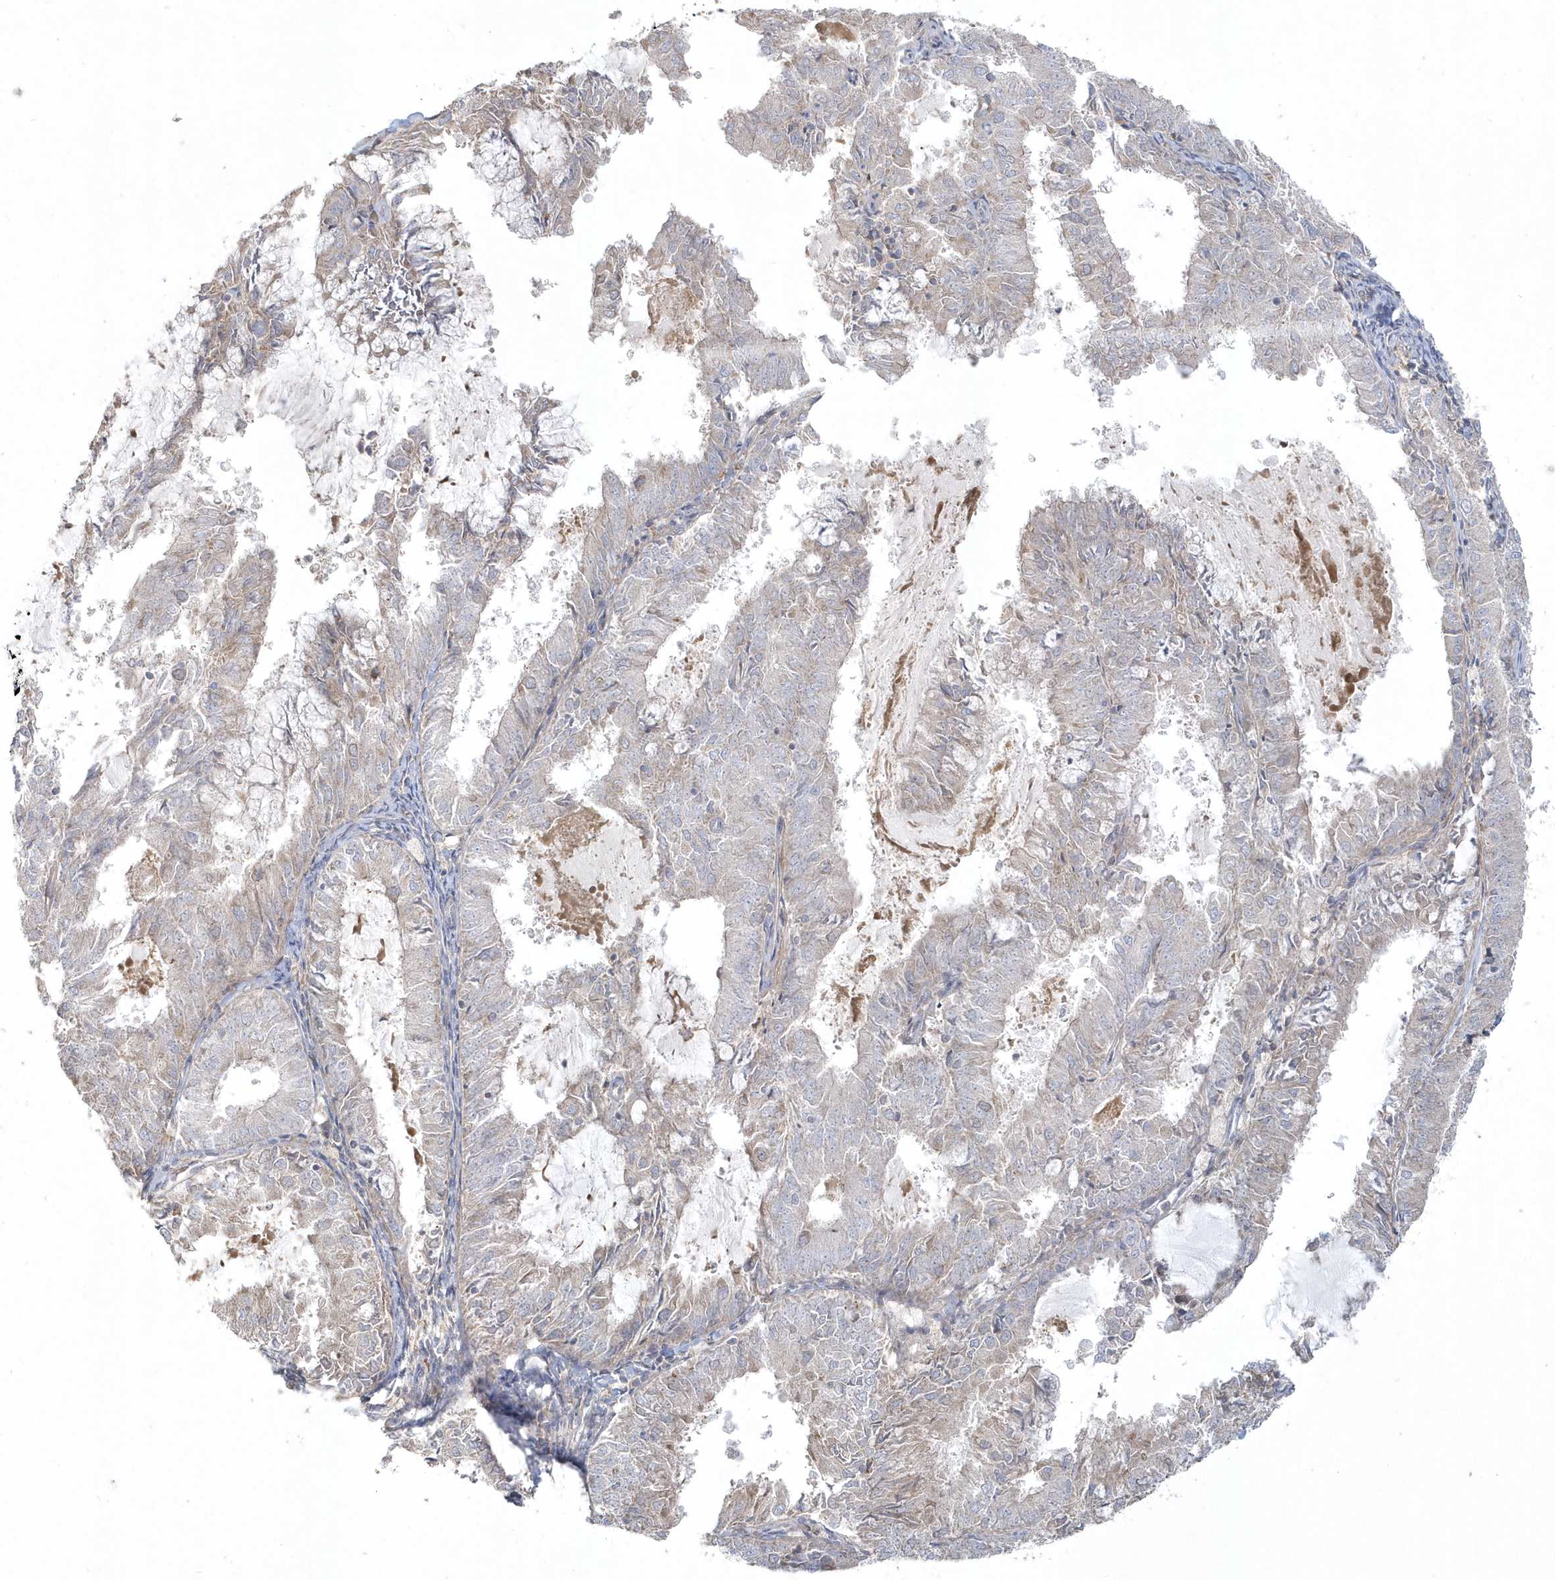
{"staining": {"intensity": "negative", "quantity": "none", "location": "none"}, "tissue": "endometrial cancer", "cell_type": "Tumor cells", "image_type": "cancer", "snomed": [{"axis": "morphology", "description": "Adenocarcinoma, NOS"}, {"axis": "topography", "description": "Endometrium"}], "caption": "Adenocarcinoma (endometrial) was stained to show a protein in brown. There is no significant positivity in tumor cells. (Immunohistochemistry (ihc), brightfield microscopy, high magnification).", "gene": "BLTP3A", "patient": {"sex": "female", "age": 57}}